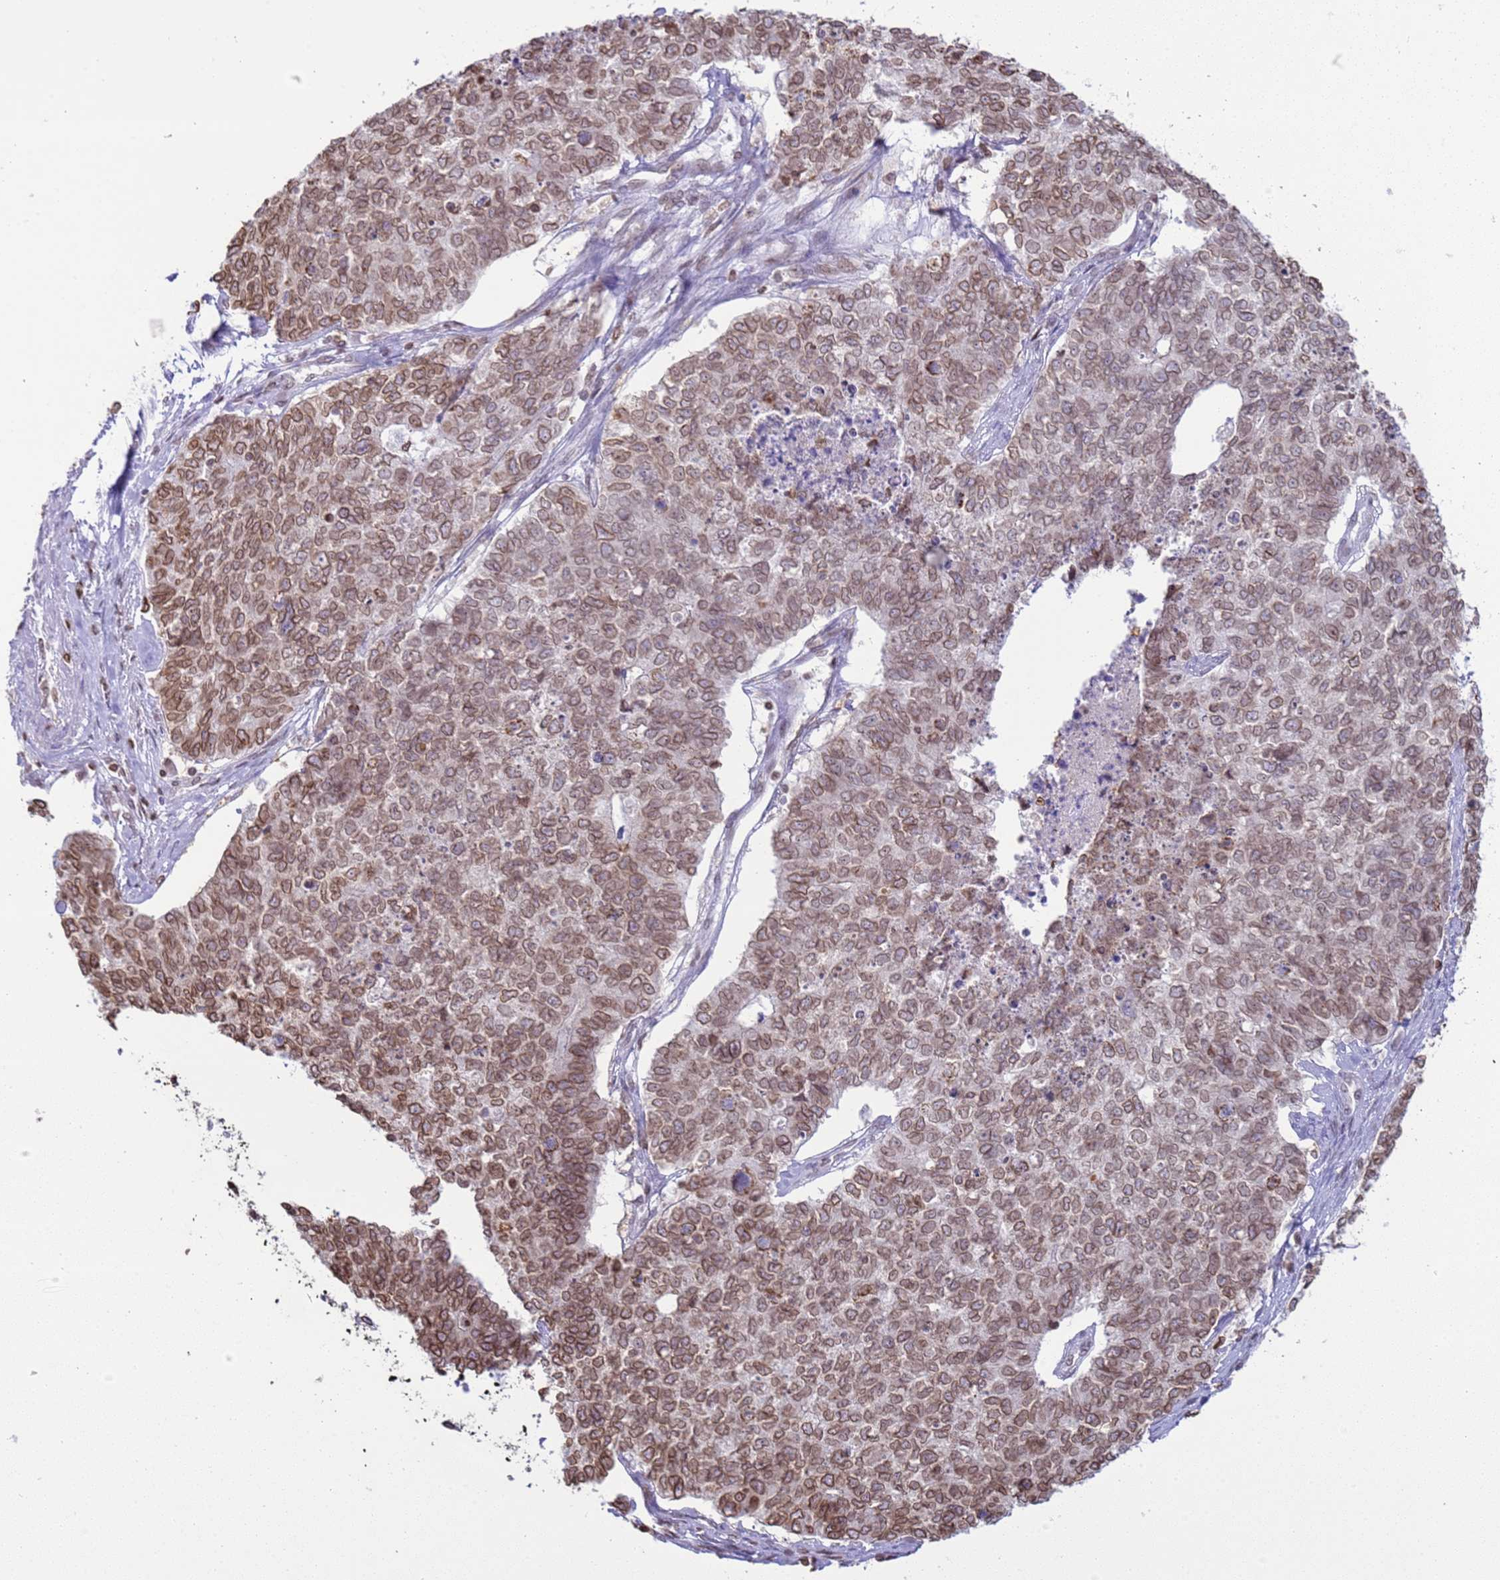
{"staining": {"intensity": "moderate", "quantity": ">75%", "location": "cytoplasmic/membranous,nuclear"}, "tissue": "cervical cancer", "cell_type": "Tumor cells", "image_type": "cancer", "snomed": [{"axis": "morphology", "description": "Squamous cell carcinoma, NOS"}, {"axis": "topography", "description": "Cervix"}], "caption": "A photomicrograph showing moderate cytoplasmic/membranous and nuclear positivity in about >75% of tumor cells in cervical cancer (squamous cell carcinoma), as visualized by brown immunohistochemical staining.", "gene": "DHX37", "patient": {"sex": "female", "age": 63}}